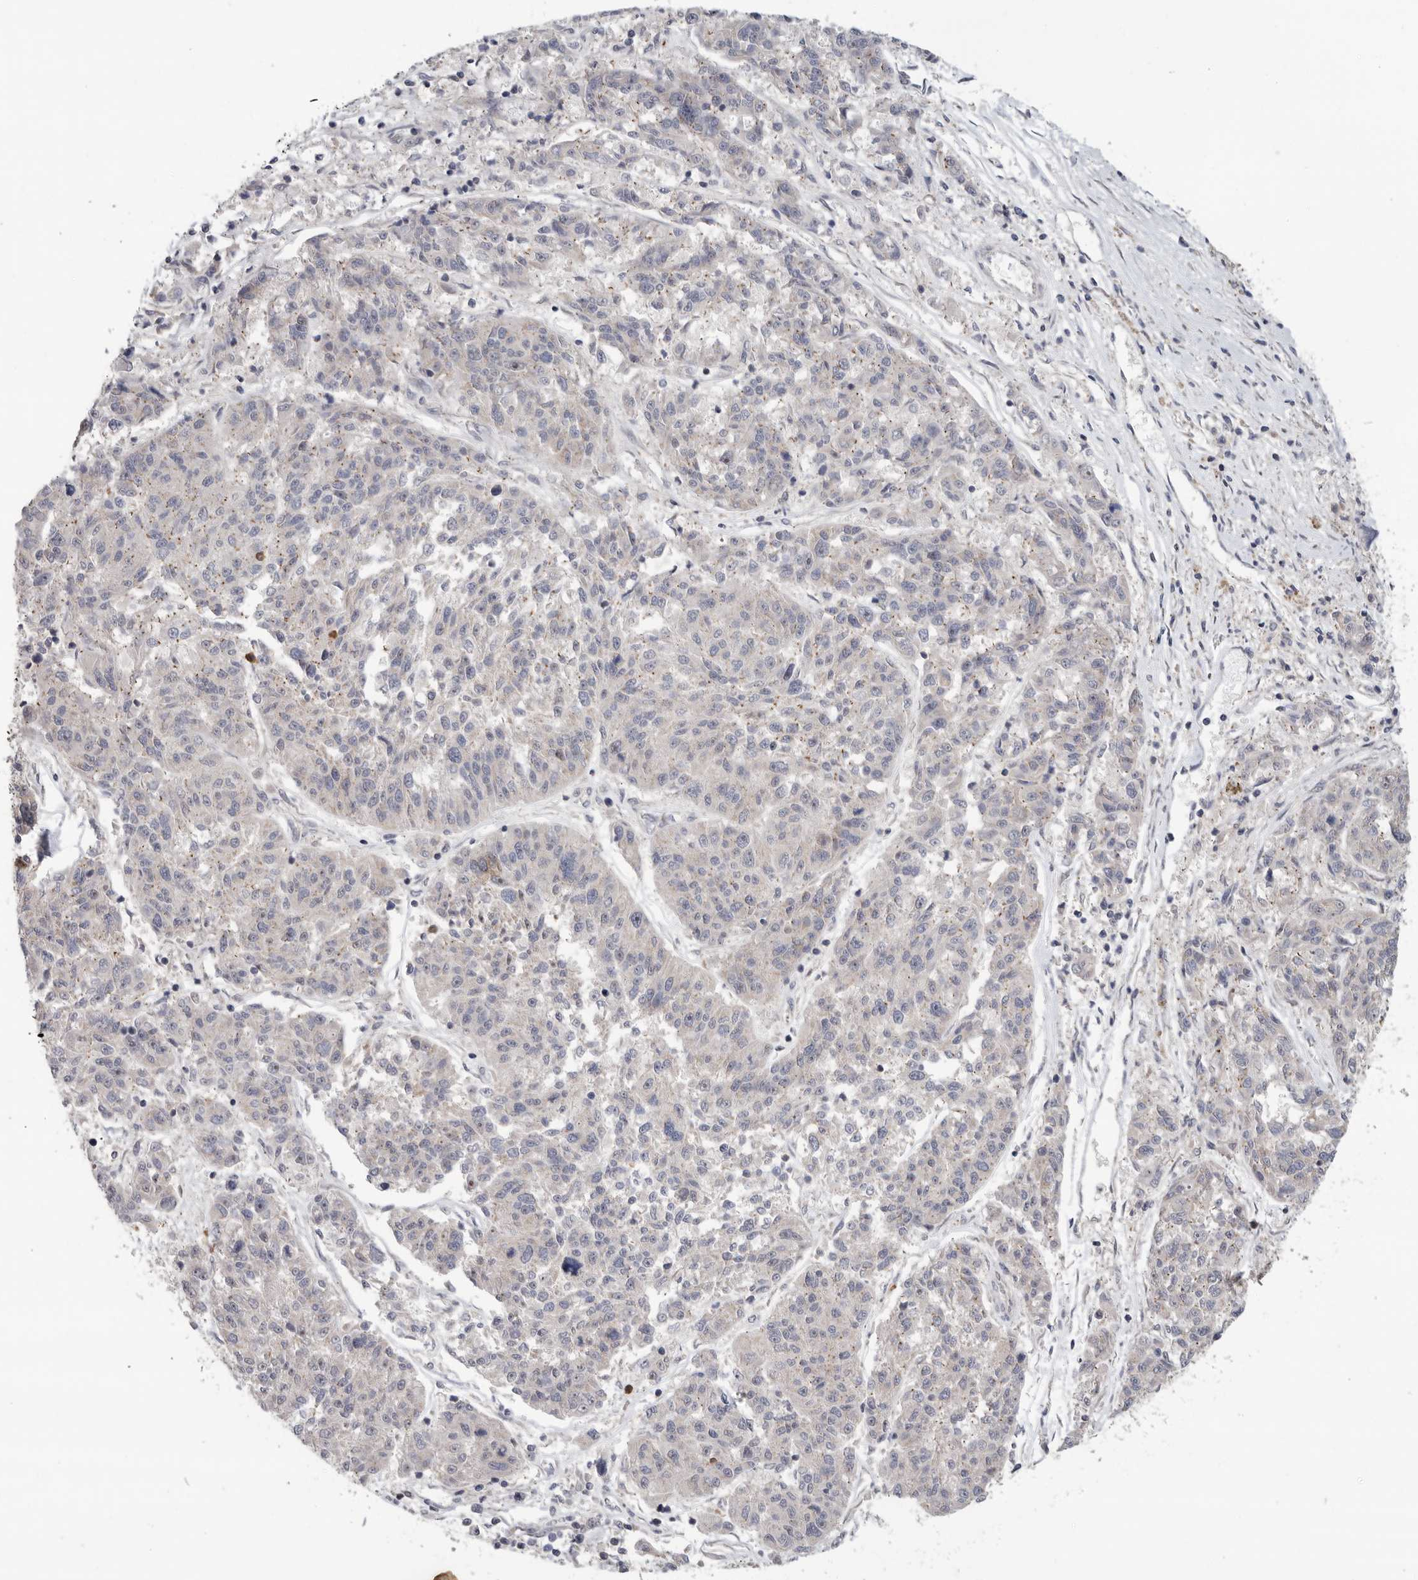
{"staining": {"intensity": "weak", "quantity": "<25%", "location": "cytoplasmic/membranous"}, "tissue": "melanoma", "cell_type": "Tumor cells", "image_type": "cancer", "snomed": [{"axis": "morphology", "description": "Malignant melanoma, NOS"}, {"axis": "topography", "description": "Skin"}], "caption": "Immunohistochemistry (IHC) micrograph of malignant melanoma stained for a protein (brown), which reveals no staining in tumor cells. The staining is performed using DAB (3,3'-diaminobenzidine) brown chromogen with nuclei counter-stained in using hematoxylin.", "gene": "KLK5", "patient": {"sex": "male", "age": 53}}